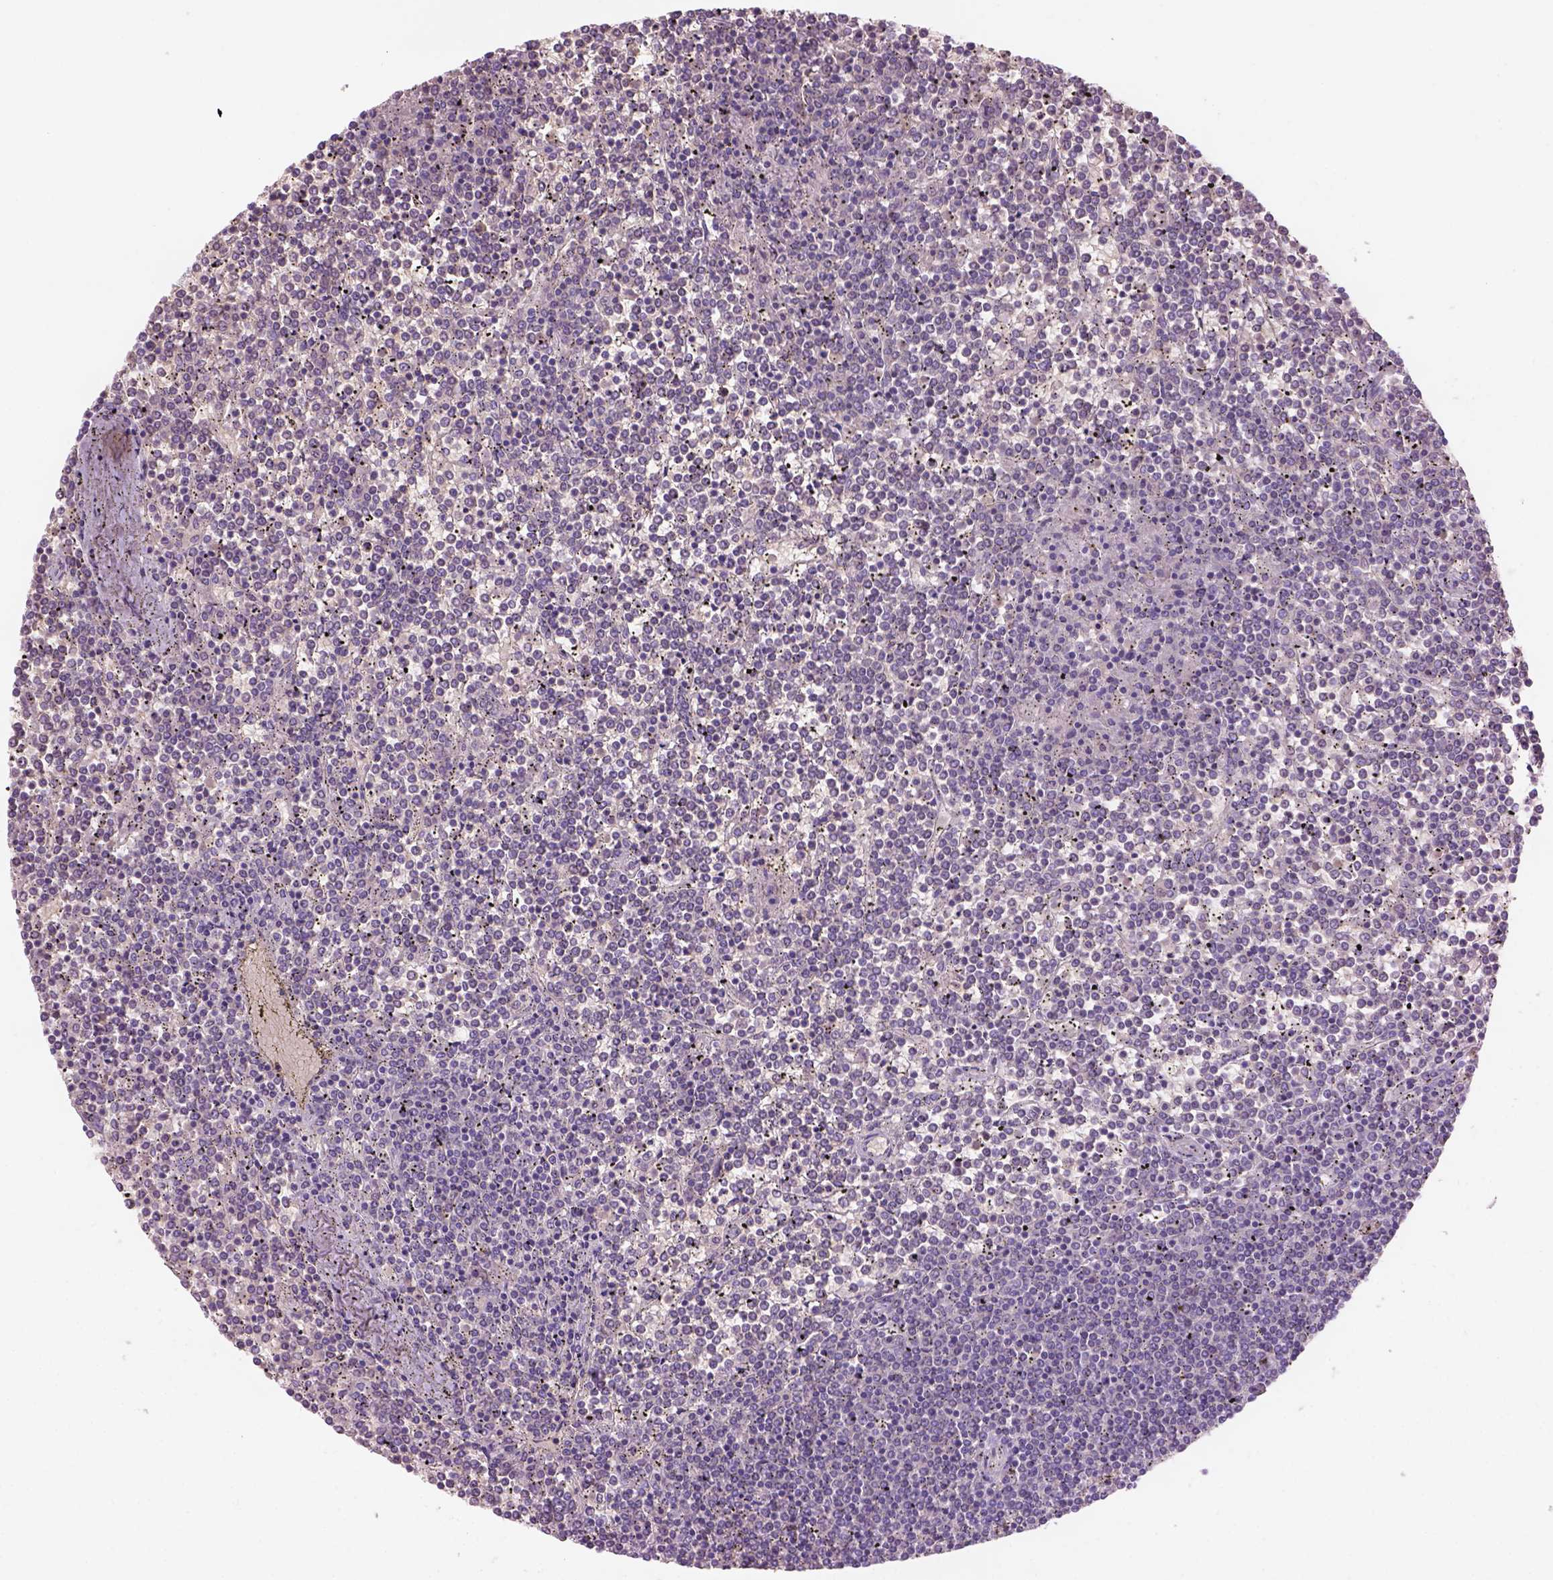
{"staining": {"intensity": "negative", "quantity": "none", "location": "none"}, "tissue": "lymphoma", "cell_type": "Tumor cells", "image_type": "cancer", "snomed": [{"axis": "morphology", "description": "Malignant lymphoma, non-Hodgkin's type, Low grade"}, {"axis": "topography", "description": "Spleen"}], "caption": "Immunohistochemistry of lymphoma demonstrates no expression in tumor cells.", "gene": "CD84", "patient": {"sex": "female", "age": 19}}